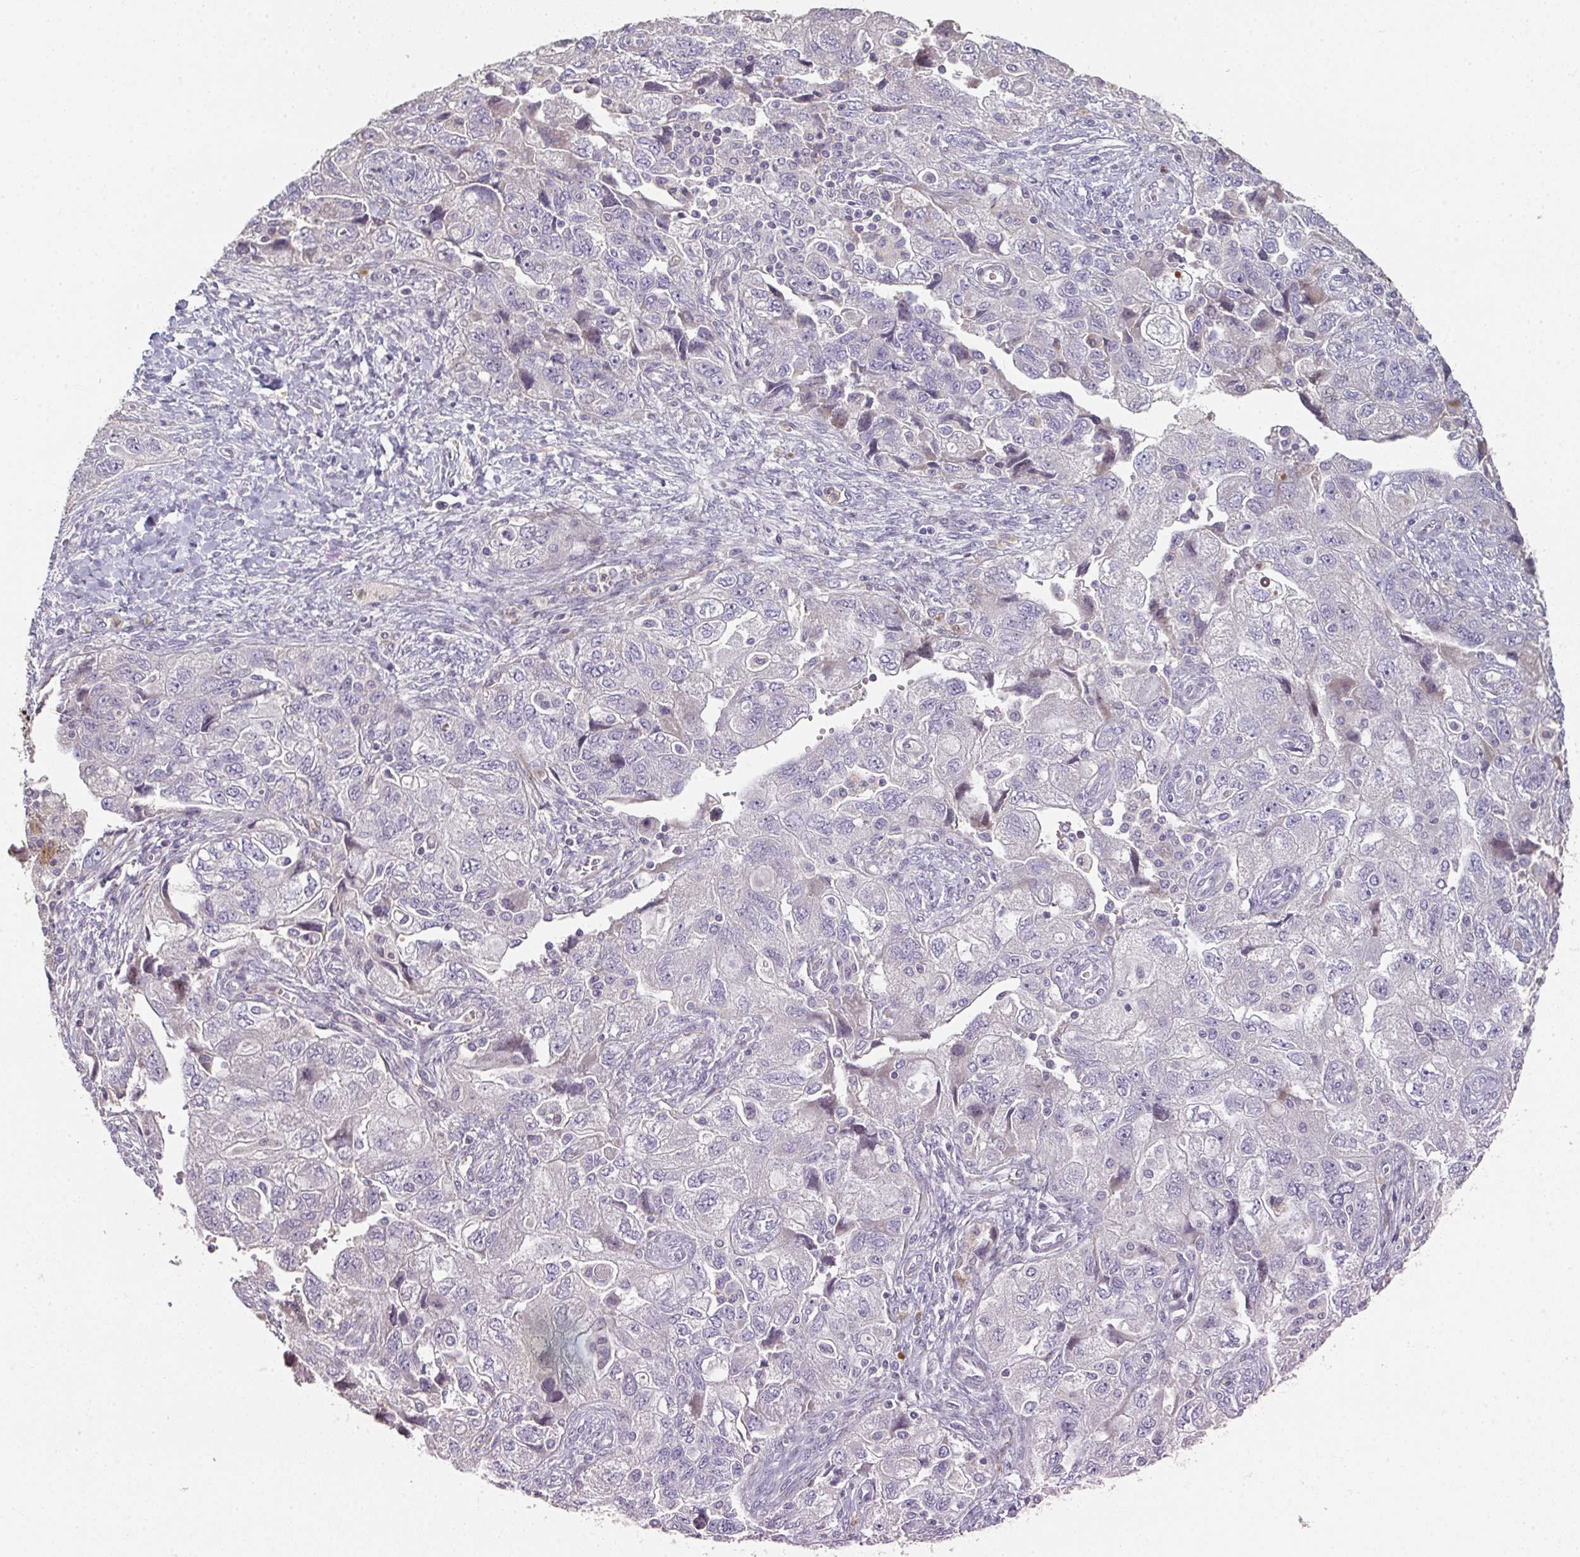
{"staining": {"intensity": "negative", "quantity": "none", "location": "none"}, "tissue": "ovarian cancer", "cell_type": "Tumor cells", "image_type": "cancer", "snomed": [{"axis": "morphology", "description": "Carcinoma, NOS"}, {"axis": "morphology", "description": "Cystadenocarcinoma, serous, NOS"}, {"axis": "topography", "description": "Ovary"}], "caption": "Human serous cystadenocarcinoma (ovarian) stained for a protein using immunohistochemistry (IHC) displays no positivity in tumor cells.", "gene": "A1CF", "patient": {"sex": "female", "age": 69}}